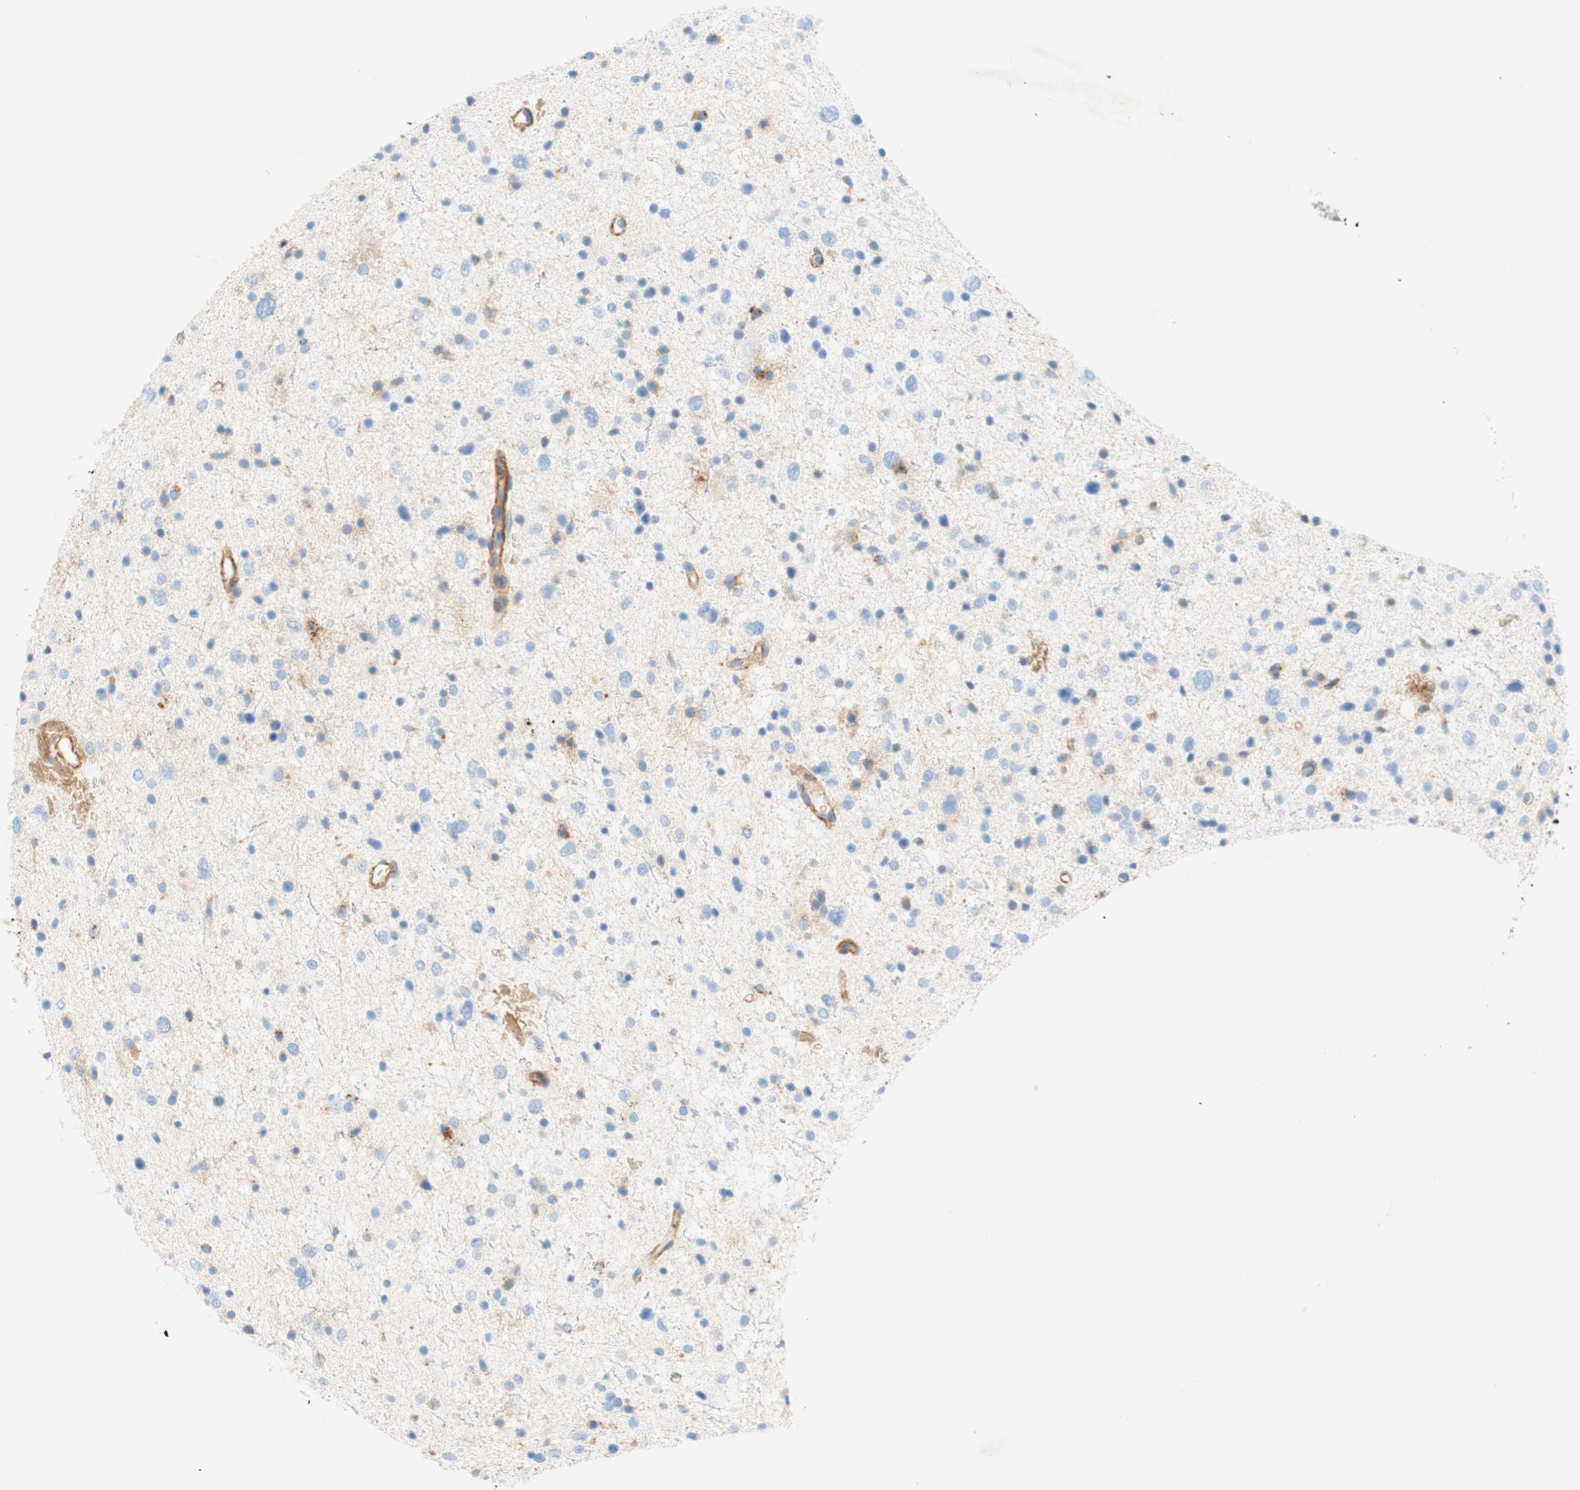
{"staining": {"intensity": "weak", "quantity": "<25%", "location": "cytoplasmic/membranous"}, "tissue": "glioma", "cell_type": "Tumor cells", "image_type": "cancer", "snomed": [{"axis": "morphology", "description": "Glioma, malignant, Low grade"}, {"axis": "topography", "description": "Brain"}], "caption": "Glioma was stained to show a protein in brown. There is no significant positivity in tumor cells. The staining was performed using DAB to visualize the protein expression in brown, while the nuclei were stained in blue with hematoxylin (Magnification: 20x).", "gene": "STOM", "patient": {"sex": "female", "age": 37}}